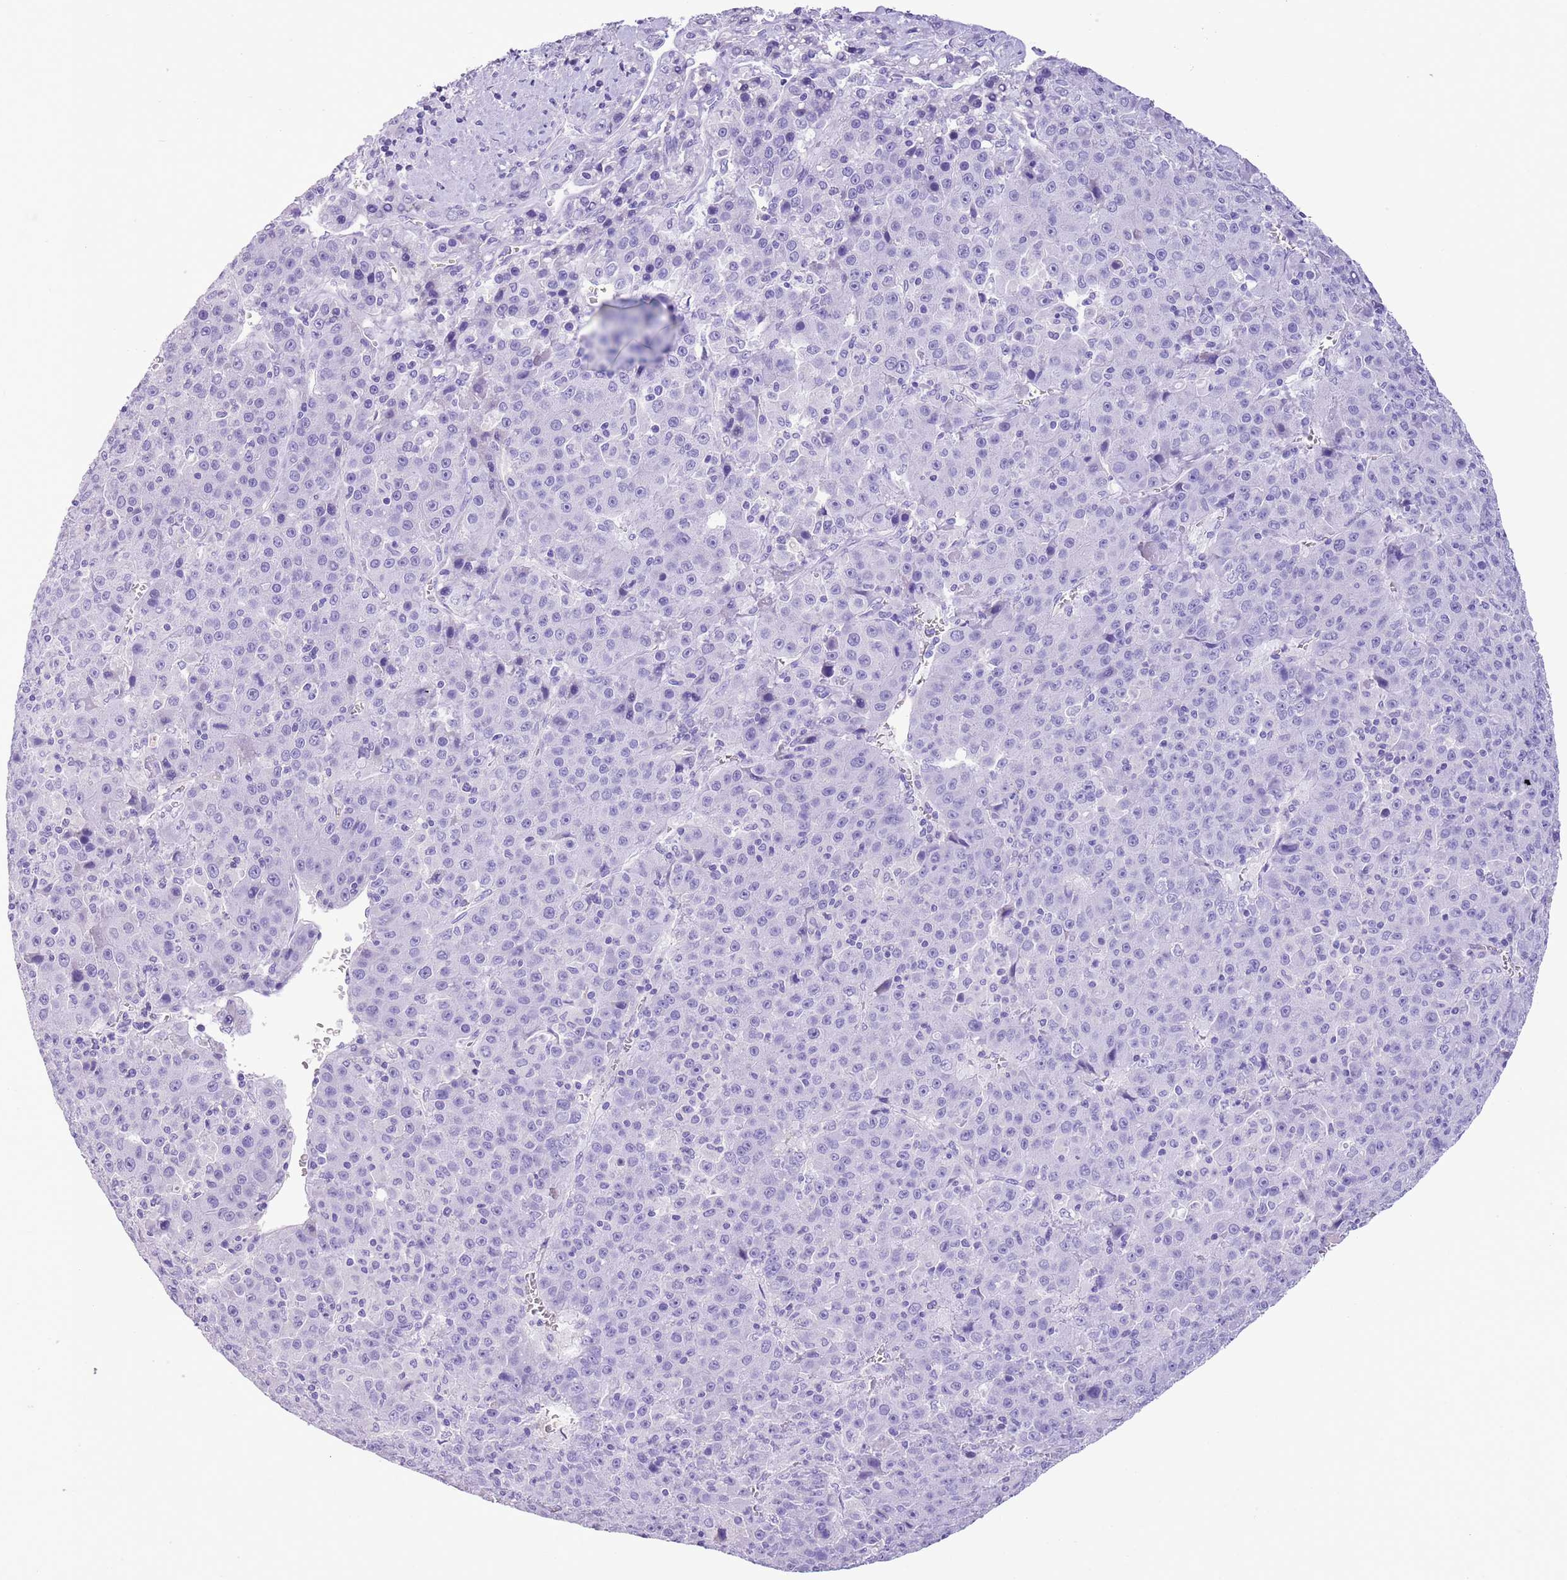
{"staining": {"intensity": "negative", "quantity": "none", "location": "none"}, "tissue": "liver cancer", "cell_type": "Tumor cells", "image_type": "cancer", "snomed": [{"axis": "morphology", "description": "Carcinoma, Hepatocellular, NOS"}, {"axis": "topography", "description": "Liver"}], "caption": "High magnification brightfield microscopy of liver hepatocellular carcinoma stained with DAB (brown) and counterstained with hematoxylin (blue): tumor cells show no significant expression.", "gene": "TBC1D10B", "patient": {"sex": "female", "age": 53}}